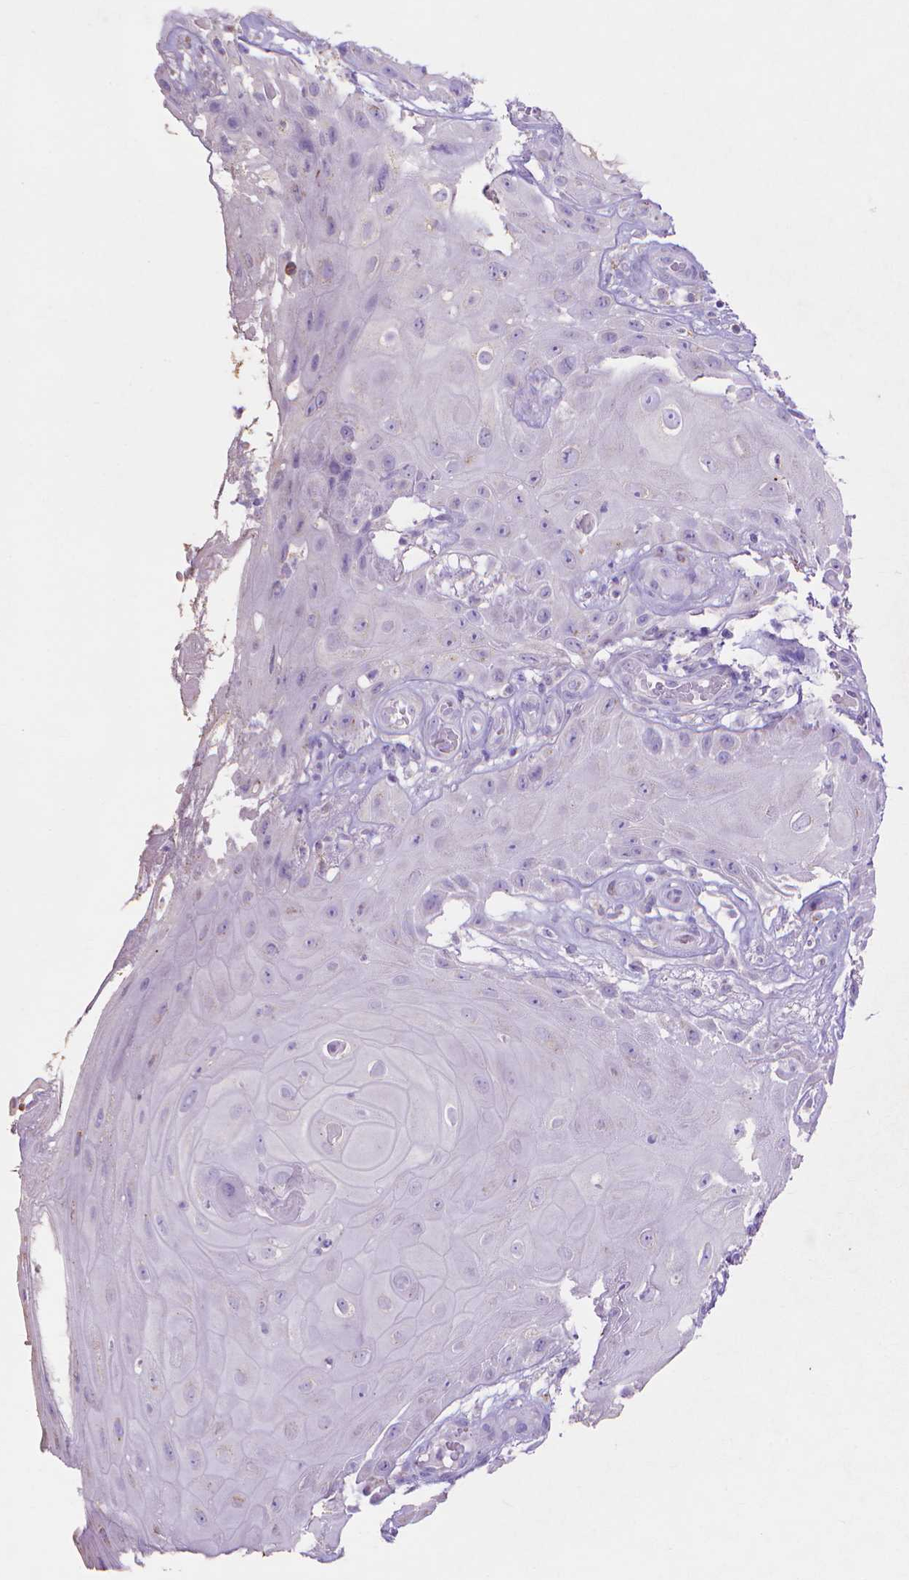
{"staining": {"intensity": "negative", "quantity": "none", "location": "none"}, "tissue": "skin cancer", "cell_type": "Tumor cells", "image_type": "cancer", "snomed": [{"axis": "morphology", "description": "Squamous cell carcinoma, NOS"}, {"axis": "topography", "description": "Skin"}], "caption": "DAB (3,3'-diaminobenzidine) immunohistochemical staining of skin cancer displays no significant expression in tumor cells. The staining was performed using DAB (3,3'-diaminobenzidine) to visualize the protein expression in brown, while the nuclei were stained in blue with hematoxylin (Magnification: 20x).", "gene": "MMP11", "patient": {"sex": "male", "age": 62}}